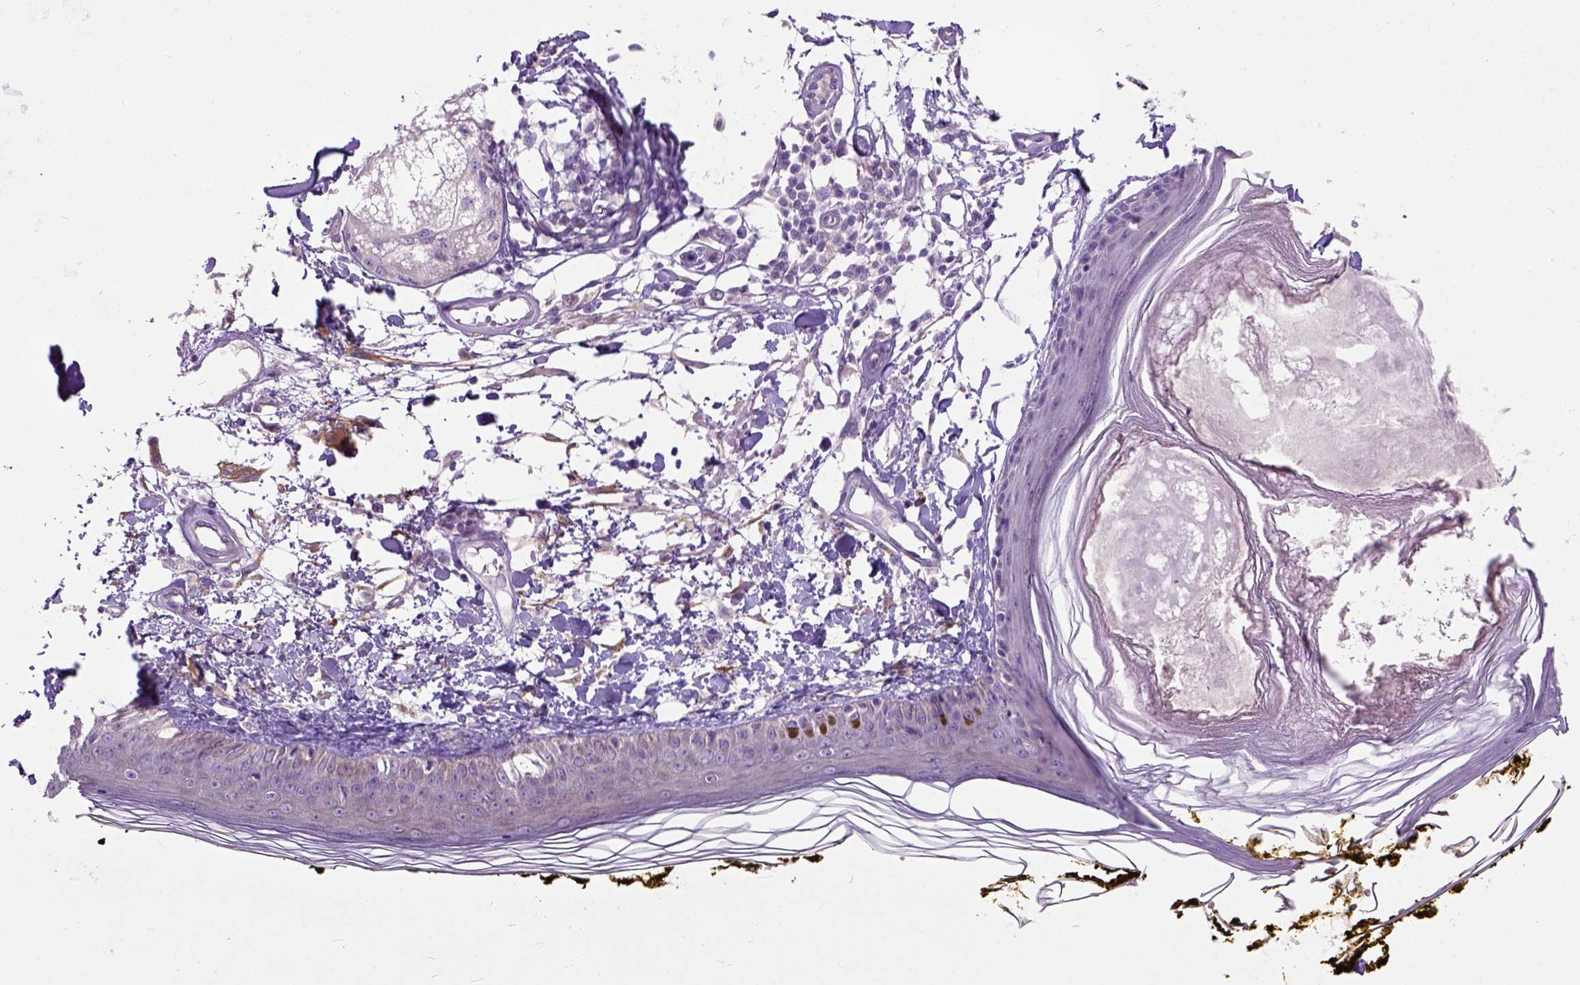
{"staining": {"intensity": "negative", "quantity": "none", "location": "none"}, "tissue": "skin", "cell_type": "Fibroblasts", "image_type": "normal", "snomed": [{"axis": "morphology", "description": "Normal tissue, NOS"}, {"axis": "topography", "description": "Skin"}], "caption": "DAB immunohistochemical staining of normal human skin shows no significant positivity in fibroblasts. (DAB immunohistochemistry with hematoxylin counter stain).", "gene": "MAPT", "patient": {"sex": "male", "age": 76}}